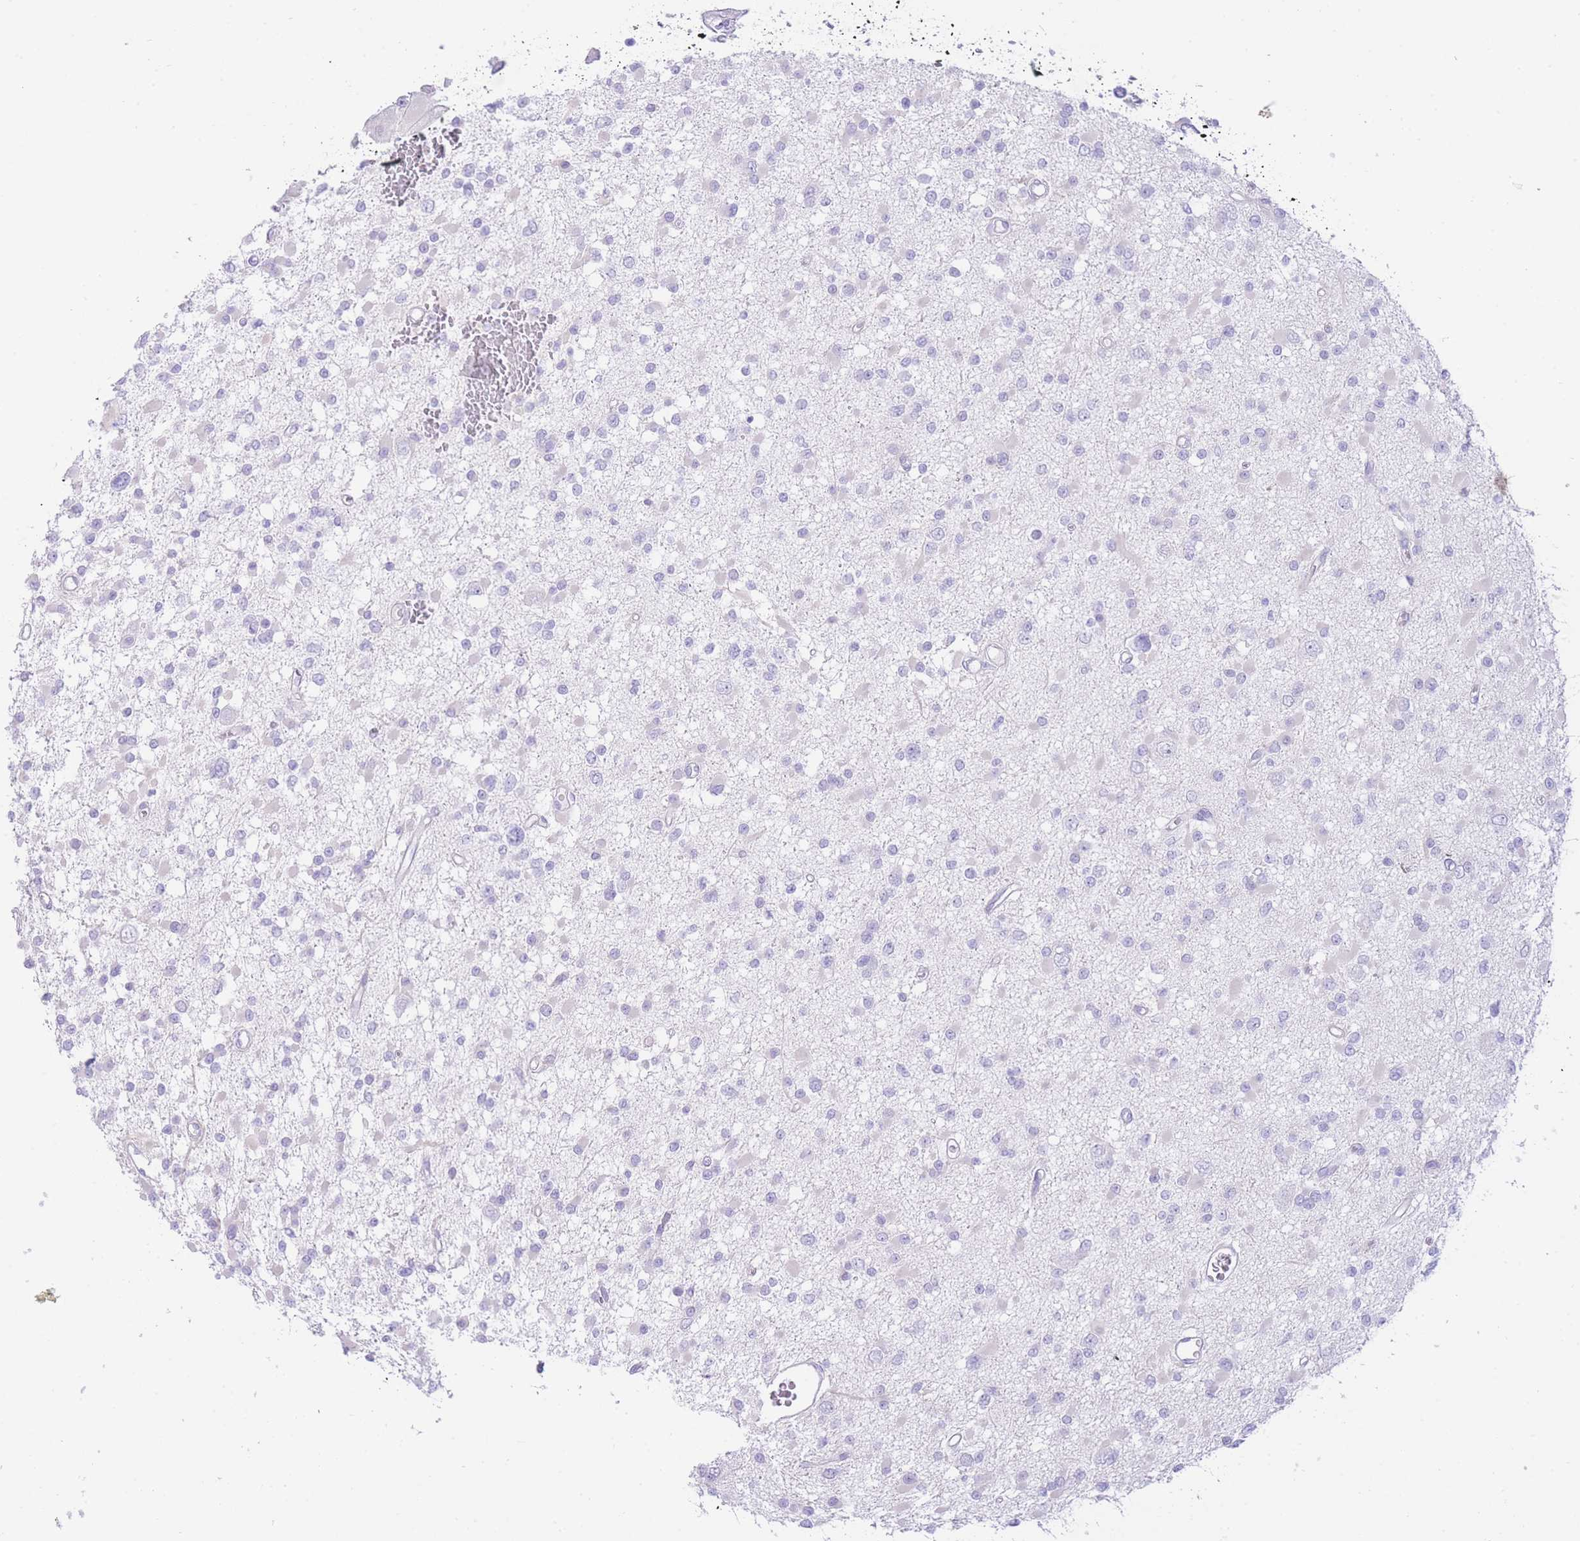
{"staining": {"intensity": "negative", "quantity": "none", "location": "none"}, "tissue": "glioma", "cell_type": "Tumor cells", "image_type": "cancer", "snomed": [{"axis": "morphology", "description": "Glioma, malignant, Low grade"}, {"axis": "topography", "description": "Brain"}], "caption": "Micrograph shows no significant protein positivity in tumor cells of glioma. Nuclei are stained in blue.", "gene": "ZNF212", "patient": {"sex": "female", "age": 22}}